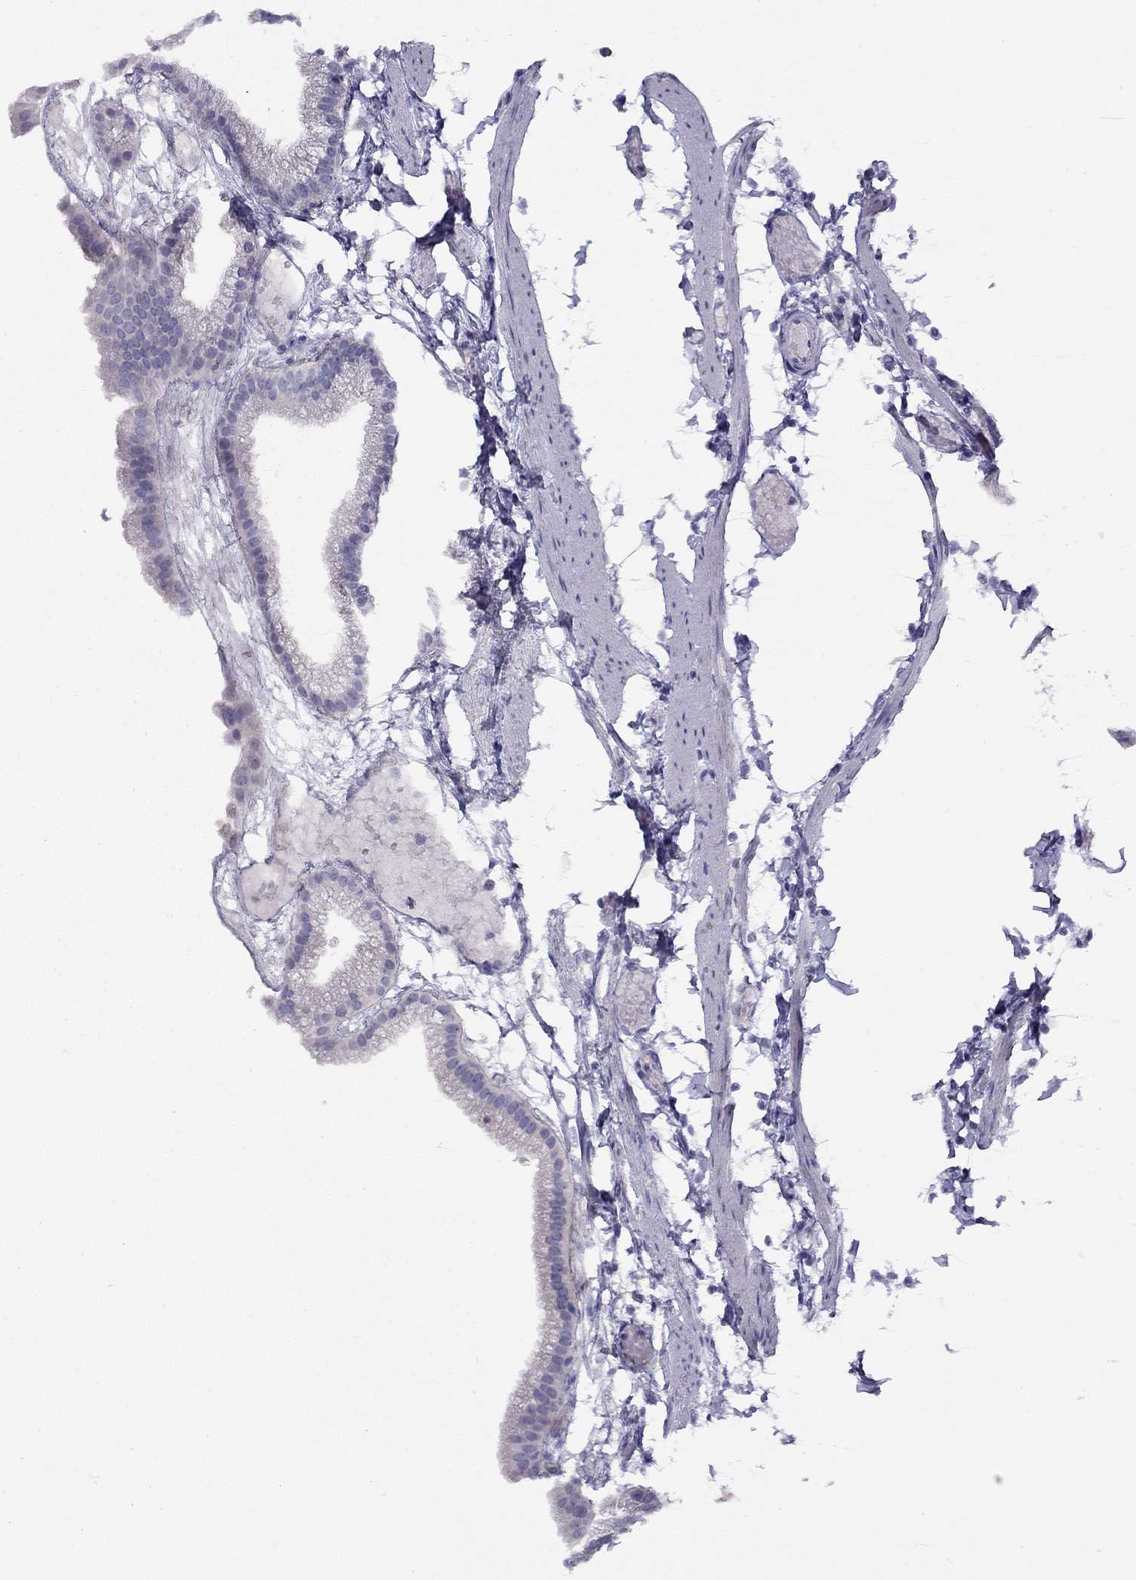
{"staining": {"intensity": "negative", "quantity": "none", "location": "none"}, "tissue": "gallbladder", "cell_type": "Glandular cells", "image_type": "normal", "snomed": [{"axis": "morphology", "description": "Normal tissue, NOS"}, {"axis": "topography", "description": "Gallbladder"}], "caption": "Immunohistochemical staining of unremarkable gallbladder reveals no significant positivity in glandular cells.", "gene": "CPNE4", "patient": {"sex": "female", "age": 45}}